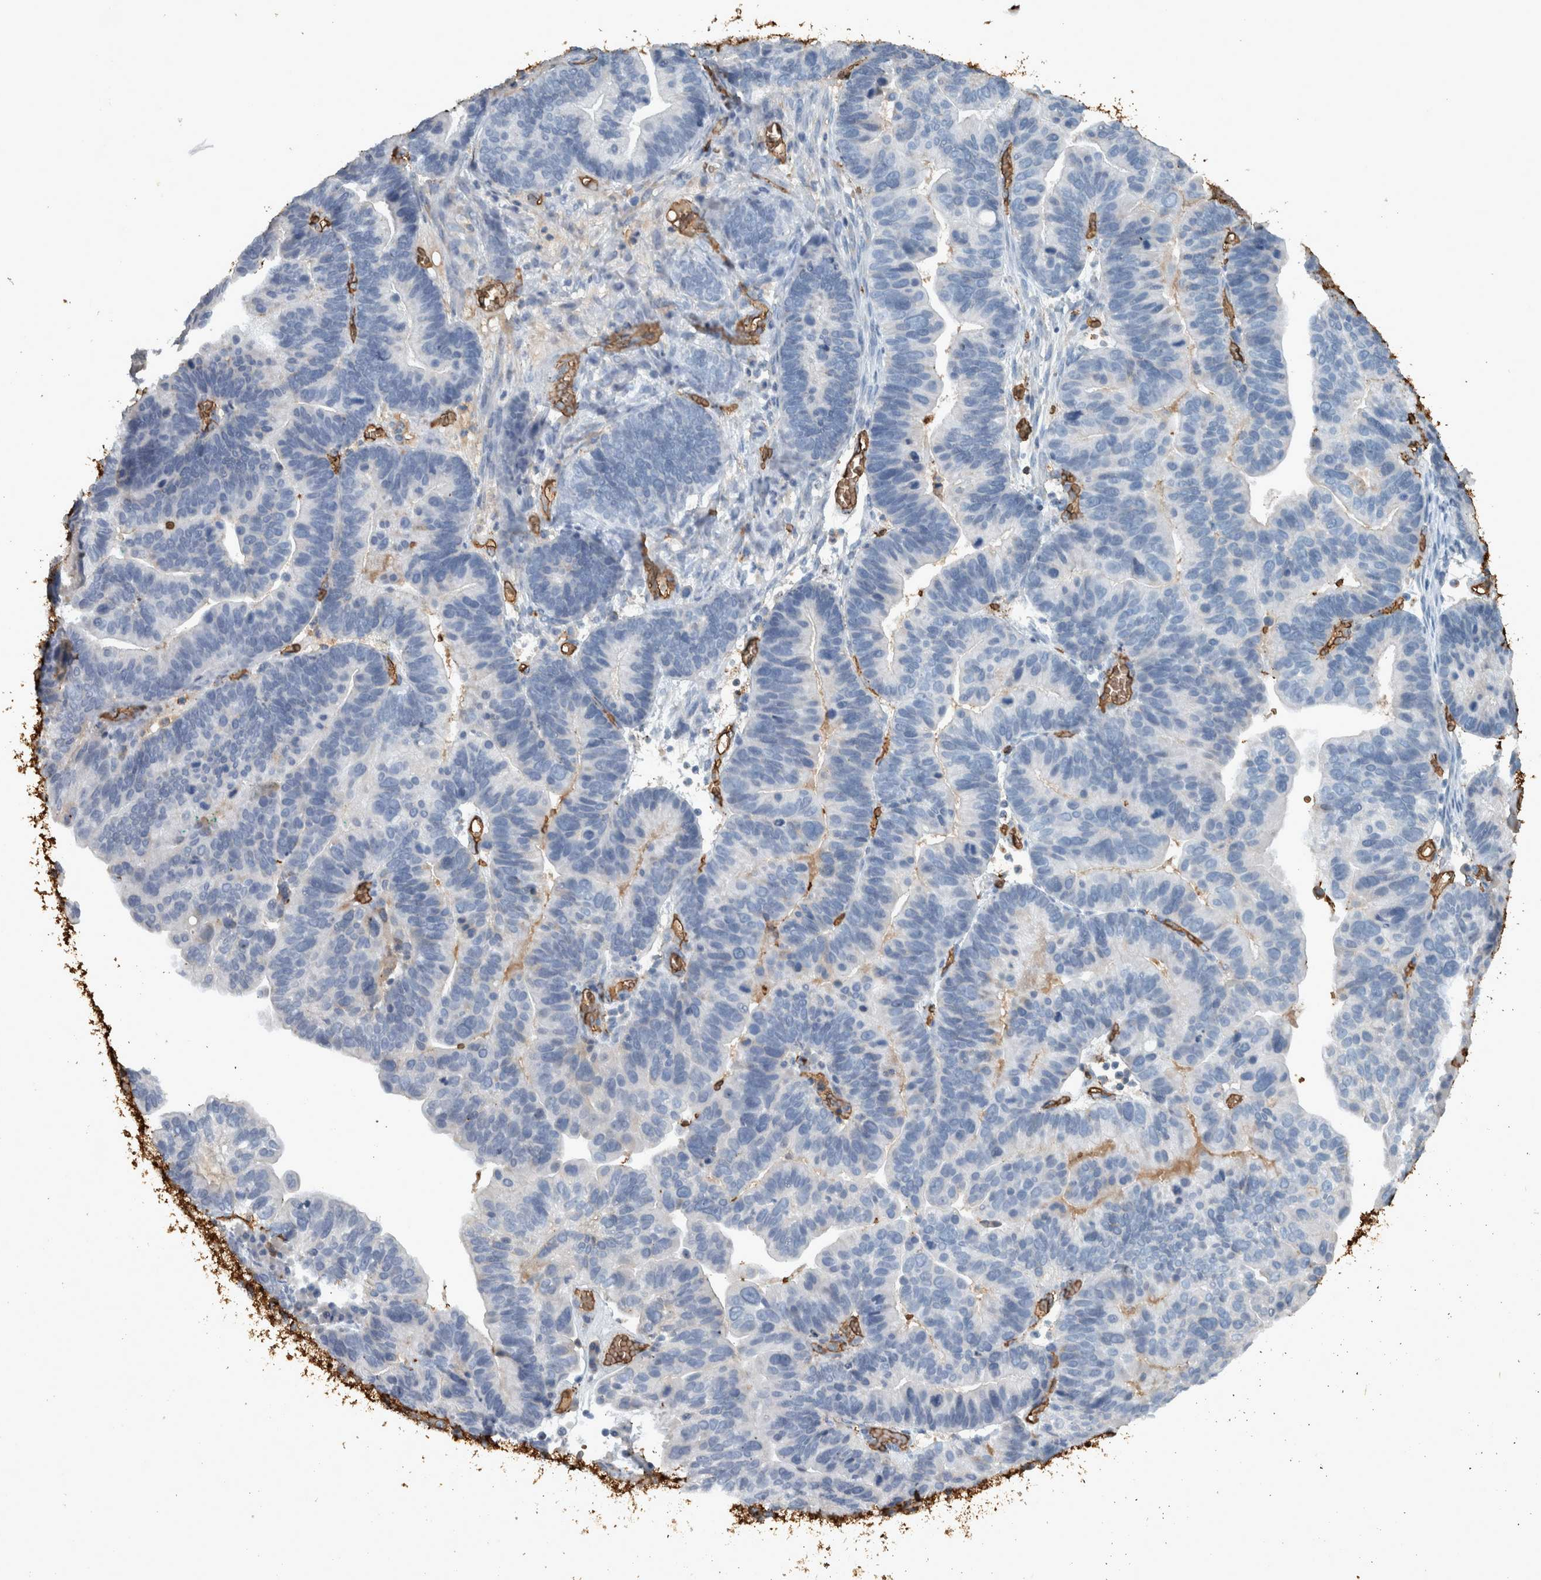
{"staining": {"intensity": "negative", "quantity": "none", "location": "none"}, "tissue": "ovarian cancer", "cell_type": "Tumor cells", "image_type": "cancer", "snomed": [{"axis": "morphology", "description": "Cystadenocarcinoma, serous, NOS"}, {"axis": "topography", "description": "Ovary"}], "caption": "Histopathology image shows no protein expression in tumor cells of ovarian cancer tissue. Nuclei are stained in blue.", "gene": "LBP", "patient": {"sex": "female", "age": 56}}